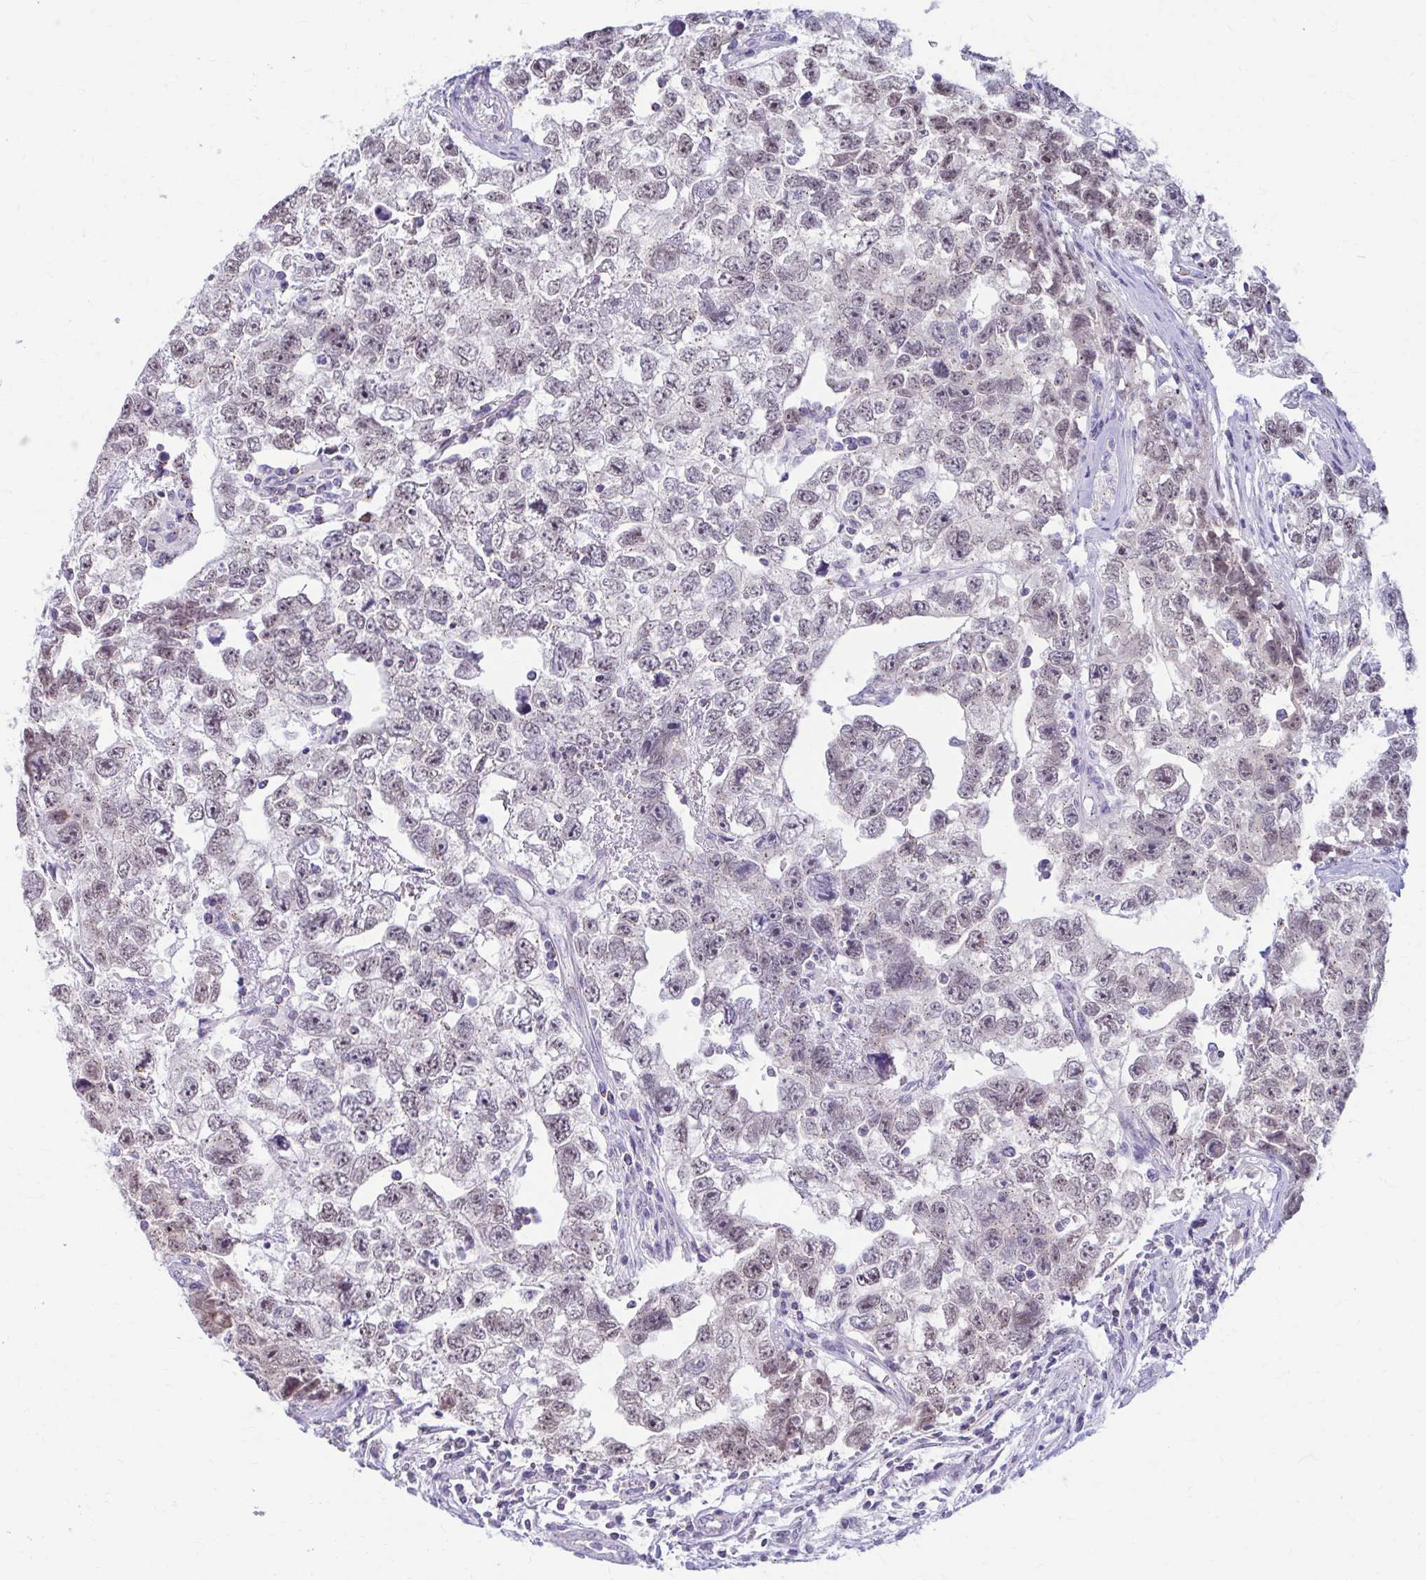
{"staining": {"intensity": "weak", "quantity": "25%-75%", "location": "cytoplasmic/membranous,nuclear"}, "tissue": "testis cancer", "cell_type": "Tumor cells", "image_type": "cancer", "snomed": [{"axis": "morphology", "description": "Carcinoma, Embryonal, NOS"}, {"axis": "topography", "description": "Testis"}], "caption": "Protein staining exhibits weak cytoplasmic/membranous and nuclear expression in approximately 25%-75% of tumor cells in testis cancer (embryonal carcinoma).", "gene": "RADIL", "patient": {"sex": "male", "age": 22}}